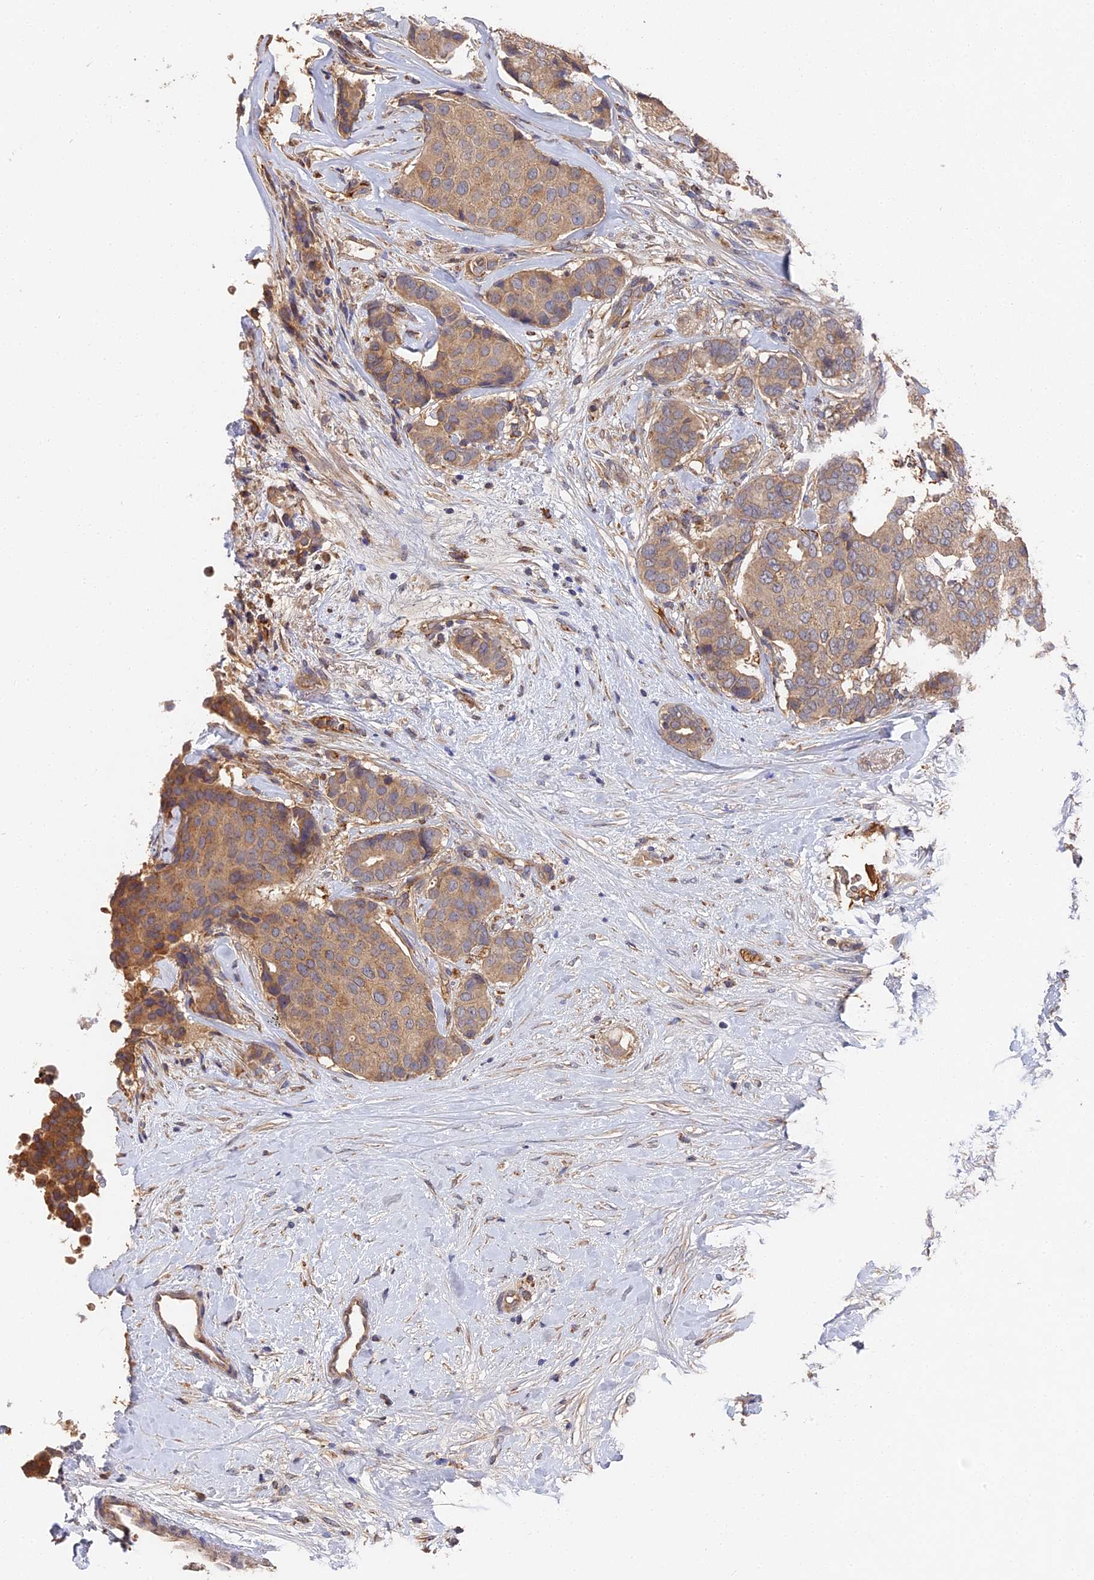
{"staining": {"intensity": "moderate", "quantity": ">75%", "location": "cytoplasmic/membranous"}, "tissue": "breast cancer", "cell_type": "Tumor cells", "image_type": "cancer", "snomed": [{"axis": "morphology", "description": "Duct carcinoma"}, {"axis": "topography", "description": "Breast"}], "caption": "Immunohistochemical staining of human breast cancer shows medium levels of moderate cytoplasmic/membranous protein expression in approximately >75% of tumor cells.", "gene": "DHRS11", "patient": {"sex": "female", "age": 75}}